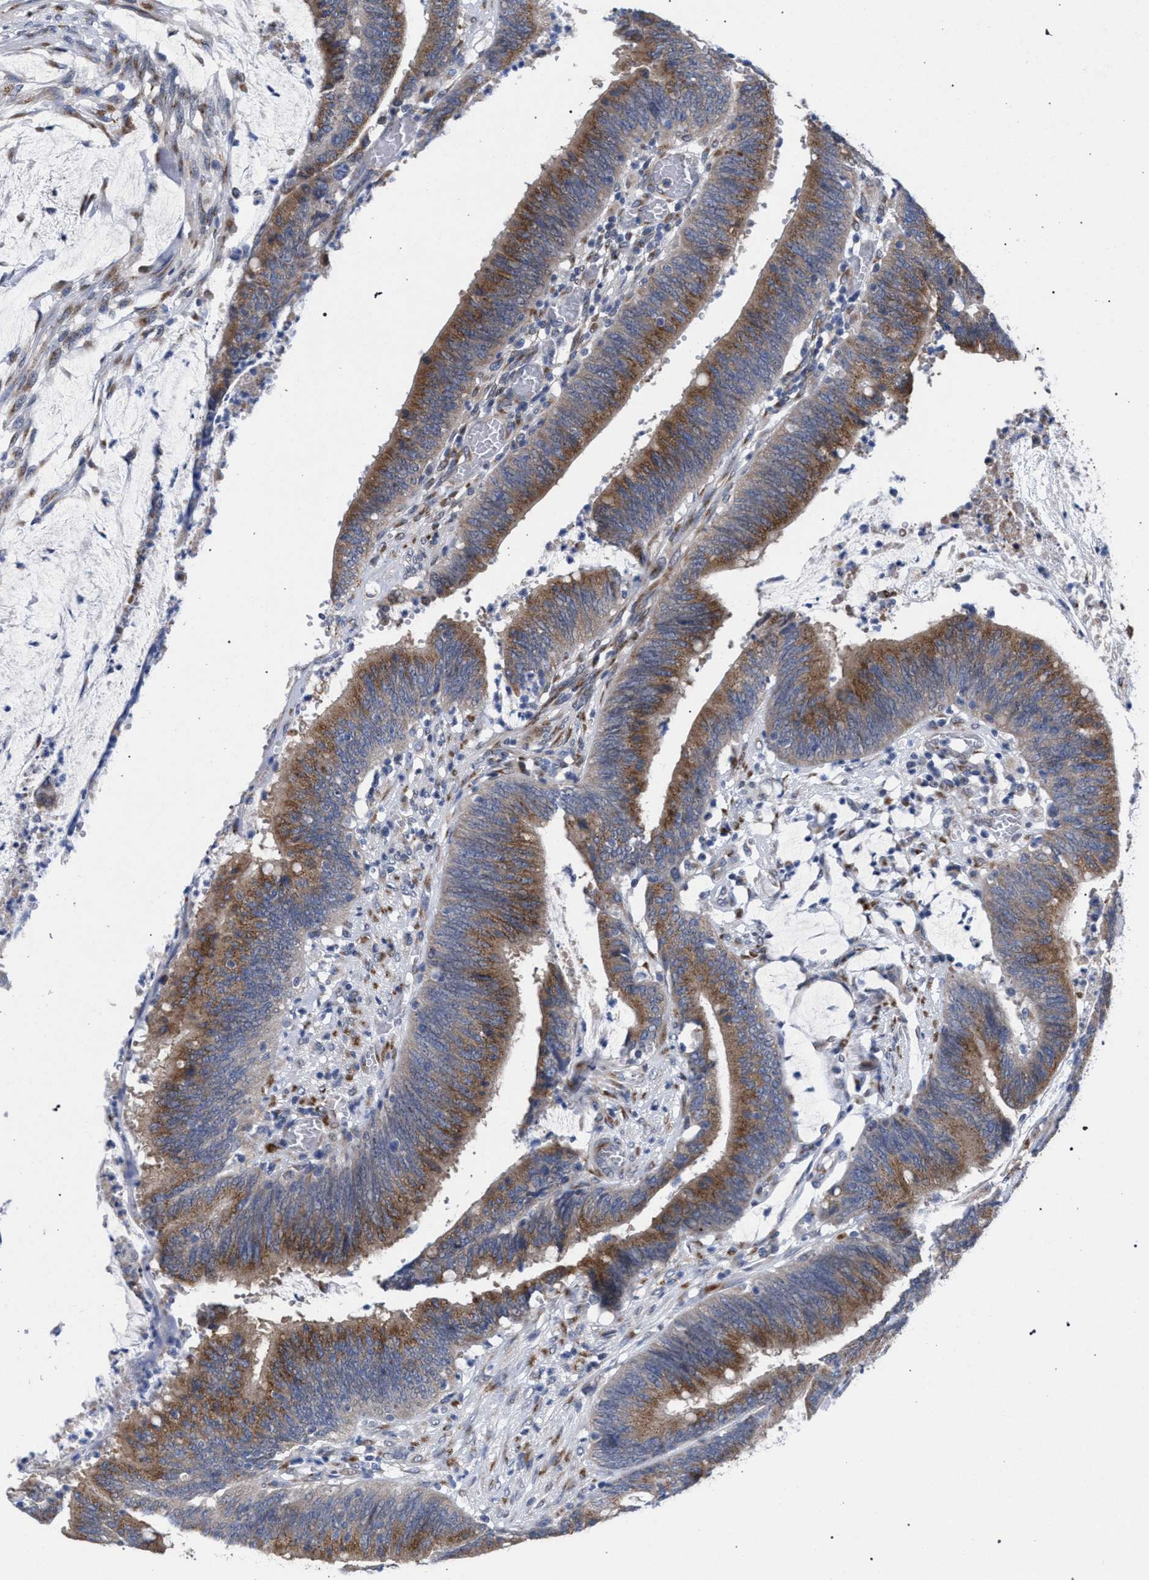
{"staining": {"intensity": "moderate", "quantity": ">75%", "location": "cytoplasmic/membranous"}, "tissue": "colorectal cancer", "cell_type": "Tumor cells", "image_type": "cancer", "snomed": [{"axis": "morphology", "description": "Adenocarcinoma, NOS"}, {"axis": "topography", "description": "Rectum"}], "caption": "Colorectal cancer (adenocarcinoma) tissue displays moderate cytoplasmic/membranous expression in approximately >75% of tumor cells", "gene": "GOLGA2", "patient": {"sex": "female", "age": 66}}